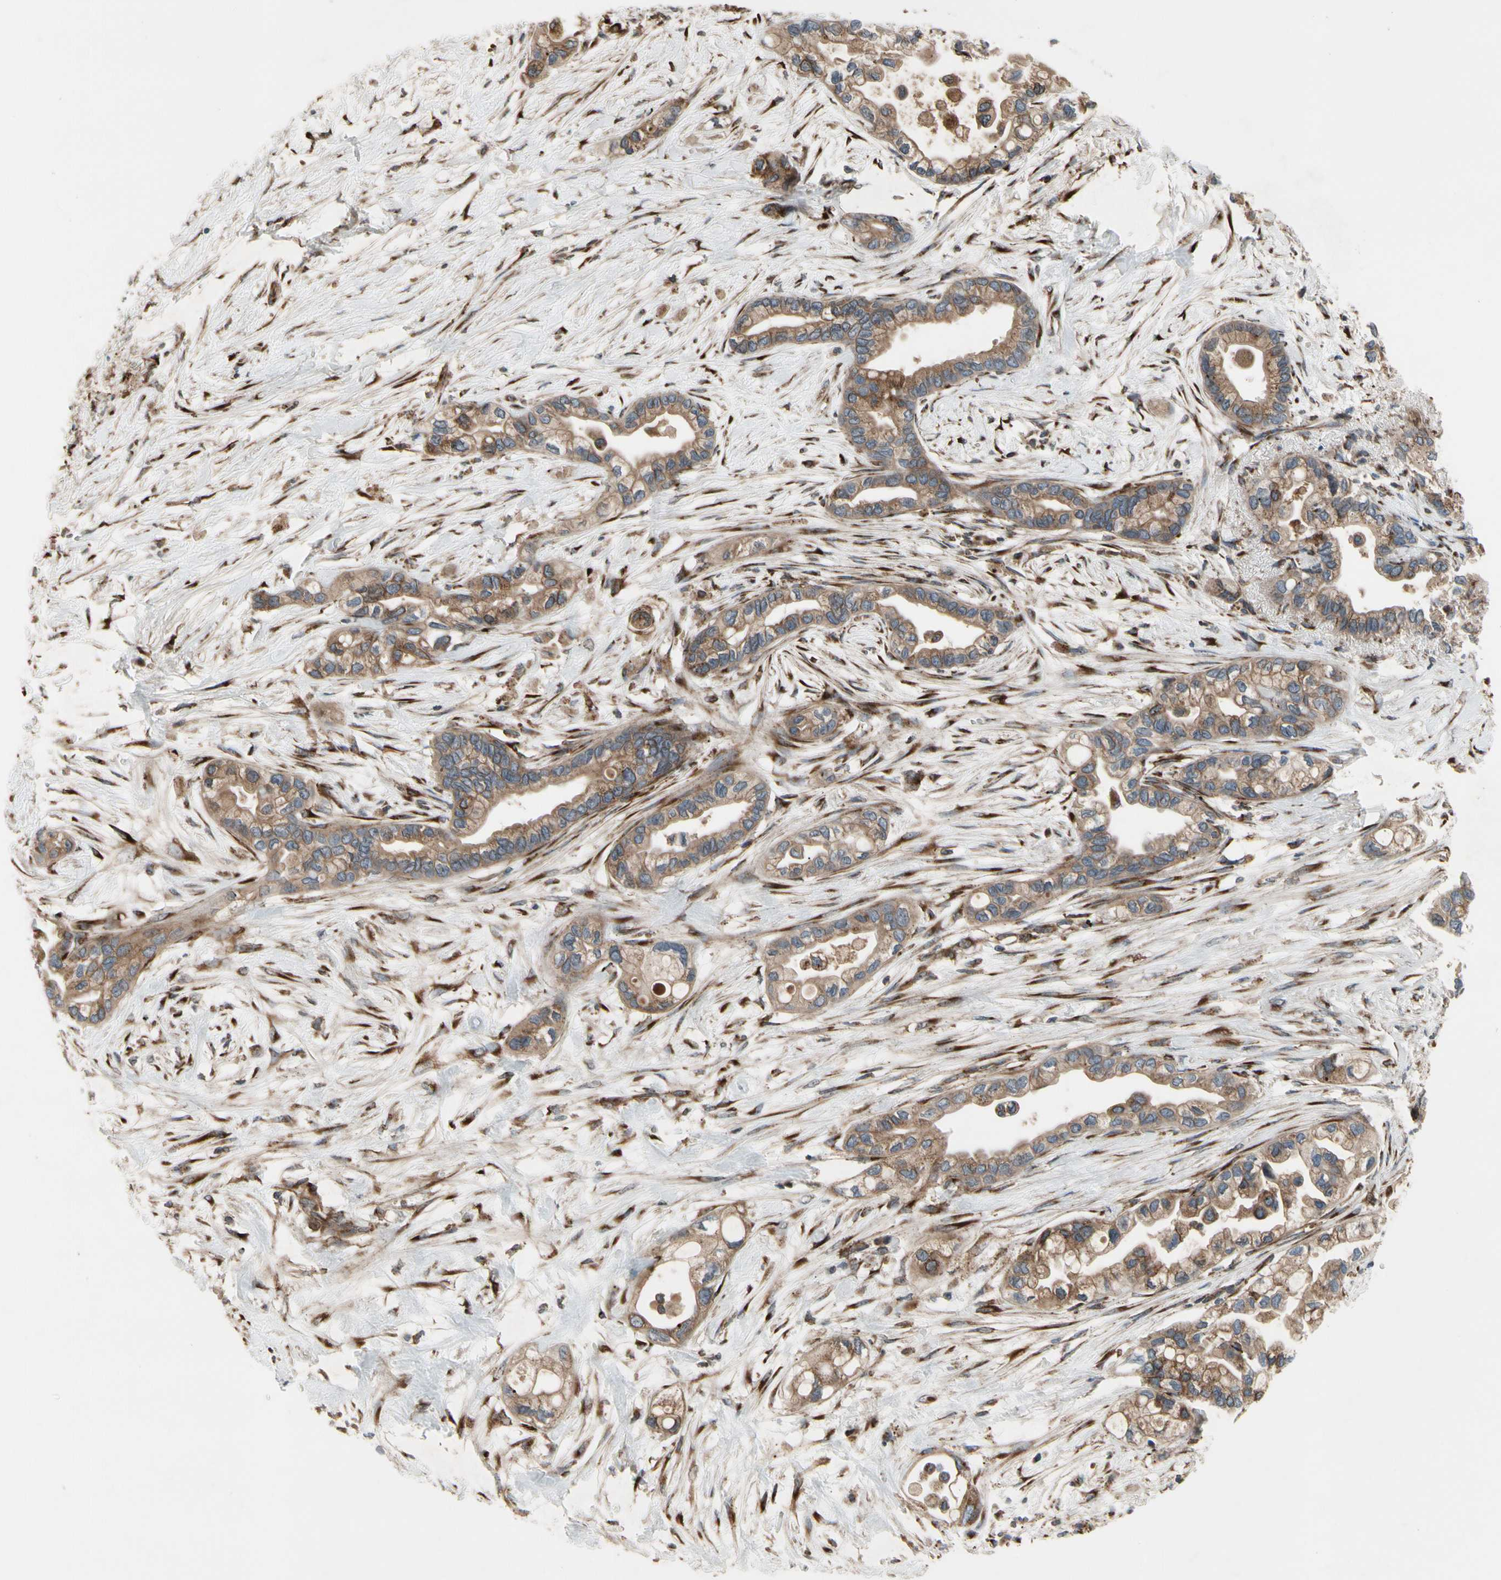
{"staining": {"intensity": "moderate", "quantity": ">75%", "location": "cytoplasmic/membranous"}, "tissue": "pancreatic cancer", "cell_type": "Tumor cells", "image_type": "cancer", "snomed": [{"axis": "morphology", "description": "Adenocarcinoma, NOS"}, {"axis": "topography", "description": "Pancreas"}], "caption": "Brown immunohistochemical staining in pancreatic cancer reveals moderate cytoplasmic/membranous expression in about >75% of tumor cells.", "gene": "SLC39A9", "patient": {"sex": "female", "age": 77}}